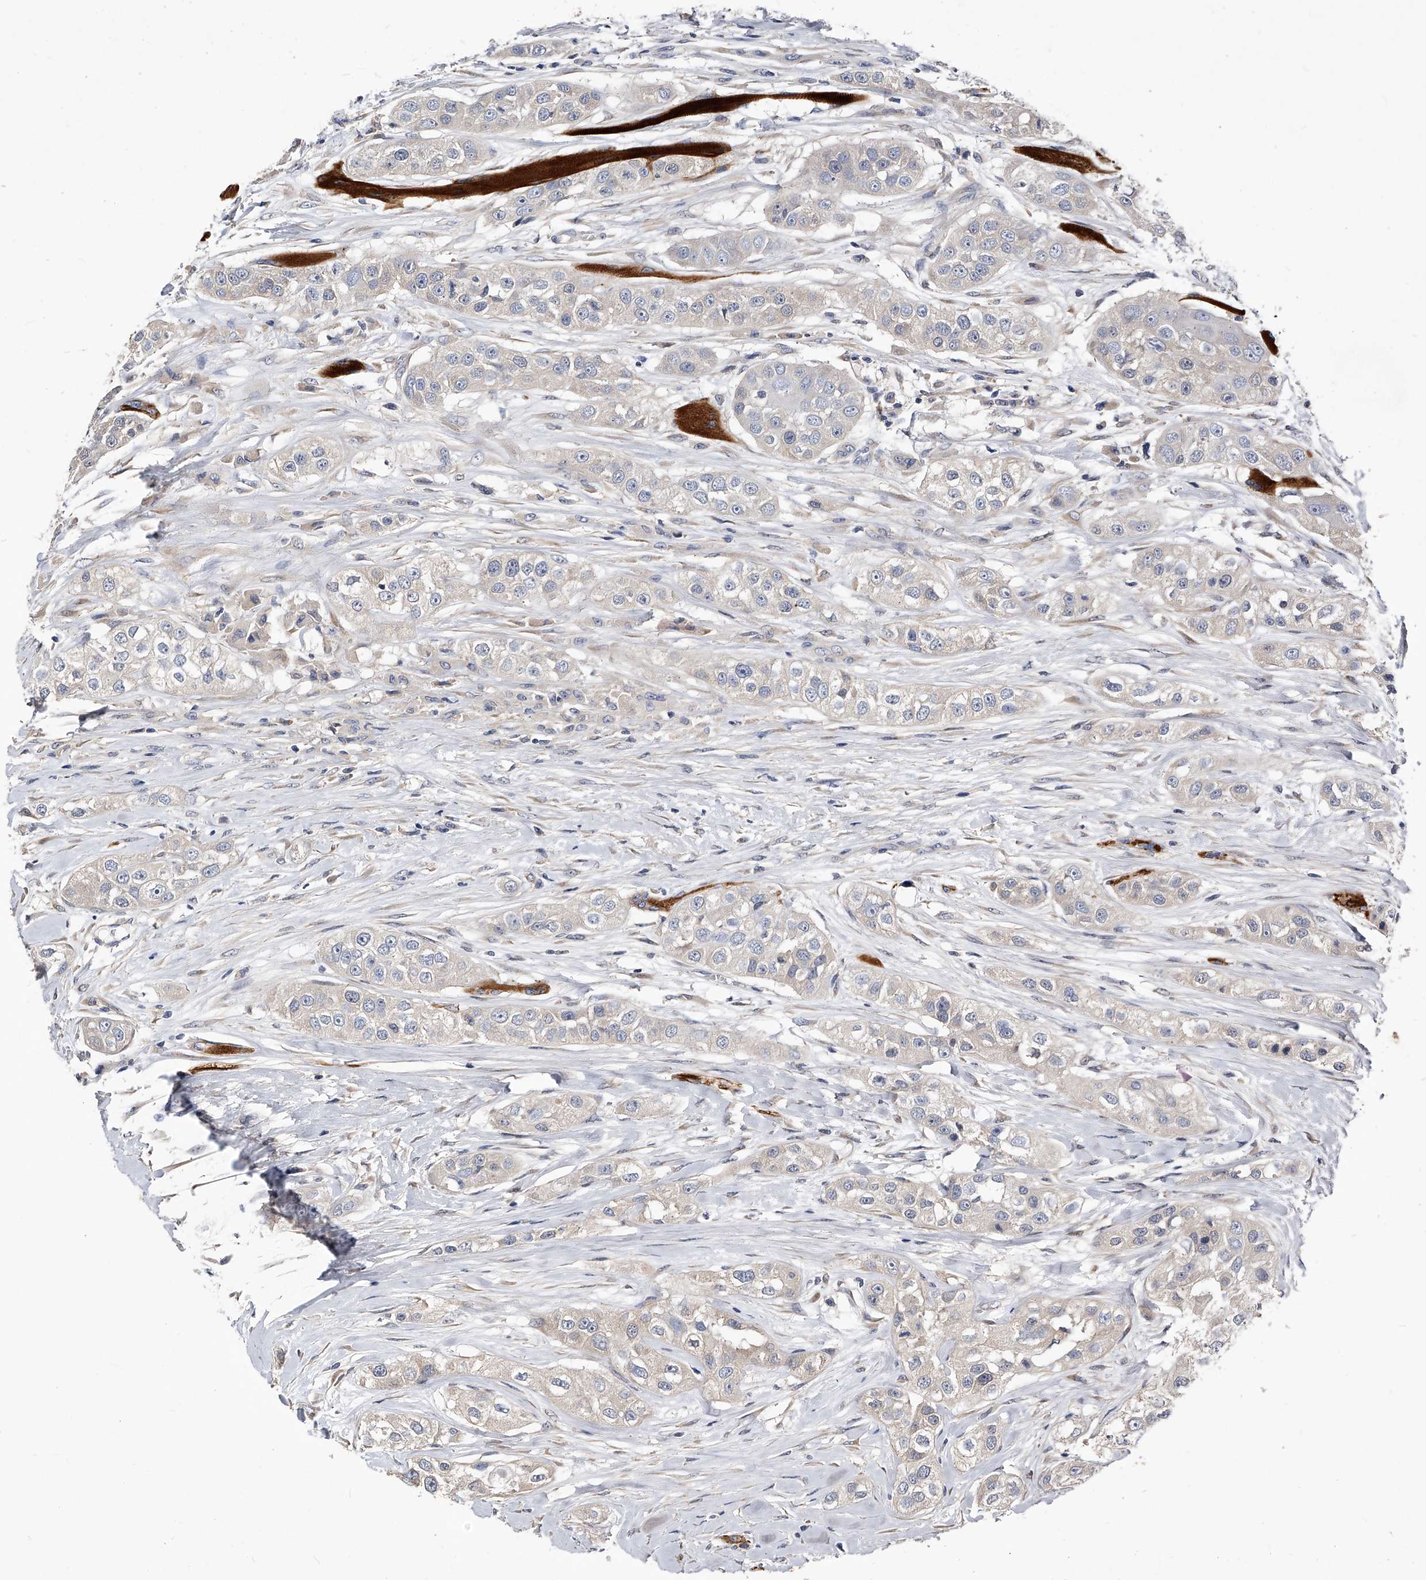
{"staining": {"intensity": "negative", "quantity": "none", "location": "none"}, "tissue": "head and neck cancer", "cell_type": "Tumor cells", "image_type": "cancer", "snomed": [{"axis": "morphology", "description": "Normal tissue, NOS"}, {"axis": "morphology", "description": "Squamous cell carcinoma, NOS"}, {"axis": "topography", "description": "Skeletal muscle"}, {"axis": "topography", "description": "Head-Neck"}], "caption": "DAB (3,3'-diaminobenzidine) immunohistochemical staining of human head and neck cancer reveals no significant staining in tumor cells.", "gene": "ARL4C", "patient": {"sex": "male", "age": 51}}